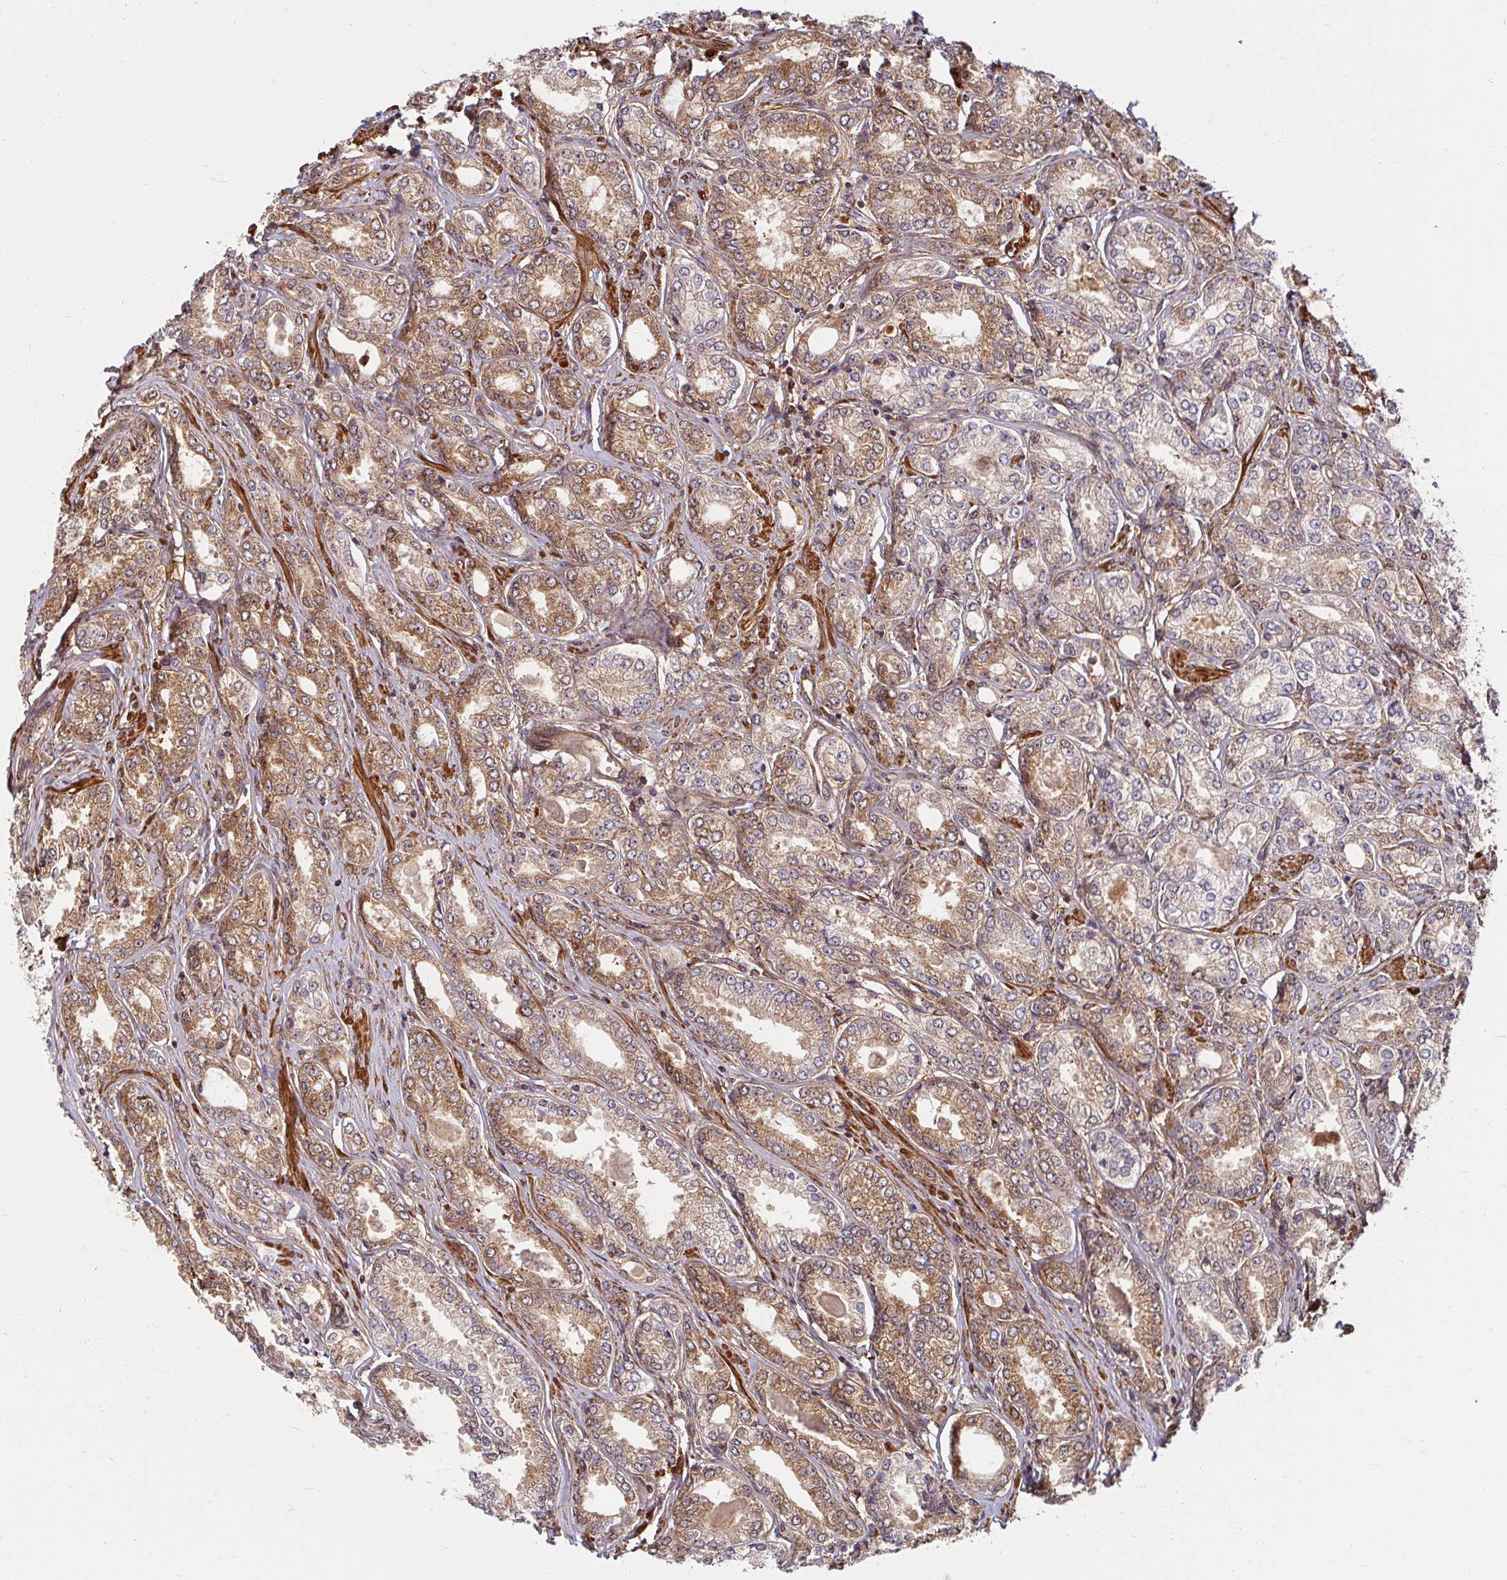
{"staining": {"intensity": "moderate", "quantity": ">75%", "location": "cytoplasmic/membranous"}, "tissue": "prostate cancer", "cell_type": "Tumor cells", "image_type": "cancer", "snomed": [{"axis": "morphology", "description": "Adenocarcinoma, High grade"}, {"axis": "topography", "description": "Prostate"}], "caption": "Prostate adenocarcinoma (high-grade) stained with immunohistochemistry (IHC) reveals moderate cytoplasmic/membranous staining in approximately >75% of tumor cells.", "gene": "BTF3", "patient": {"sex": "male", "age": 68}}